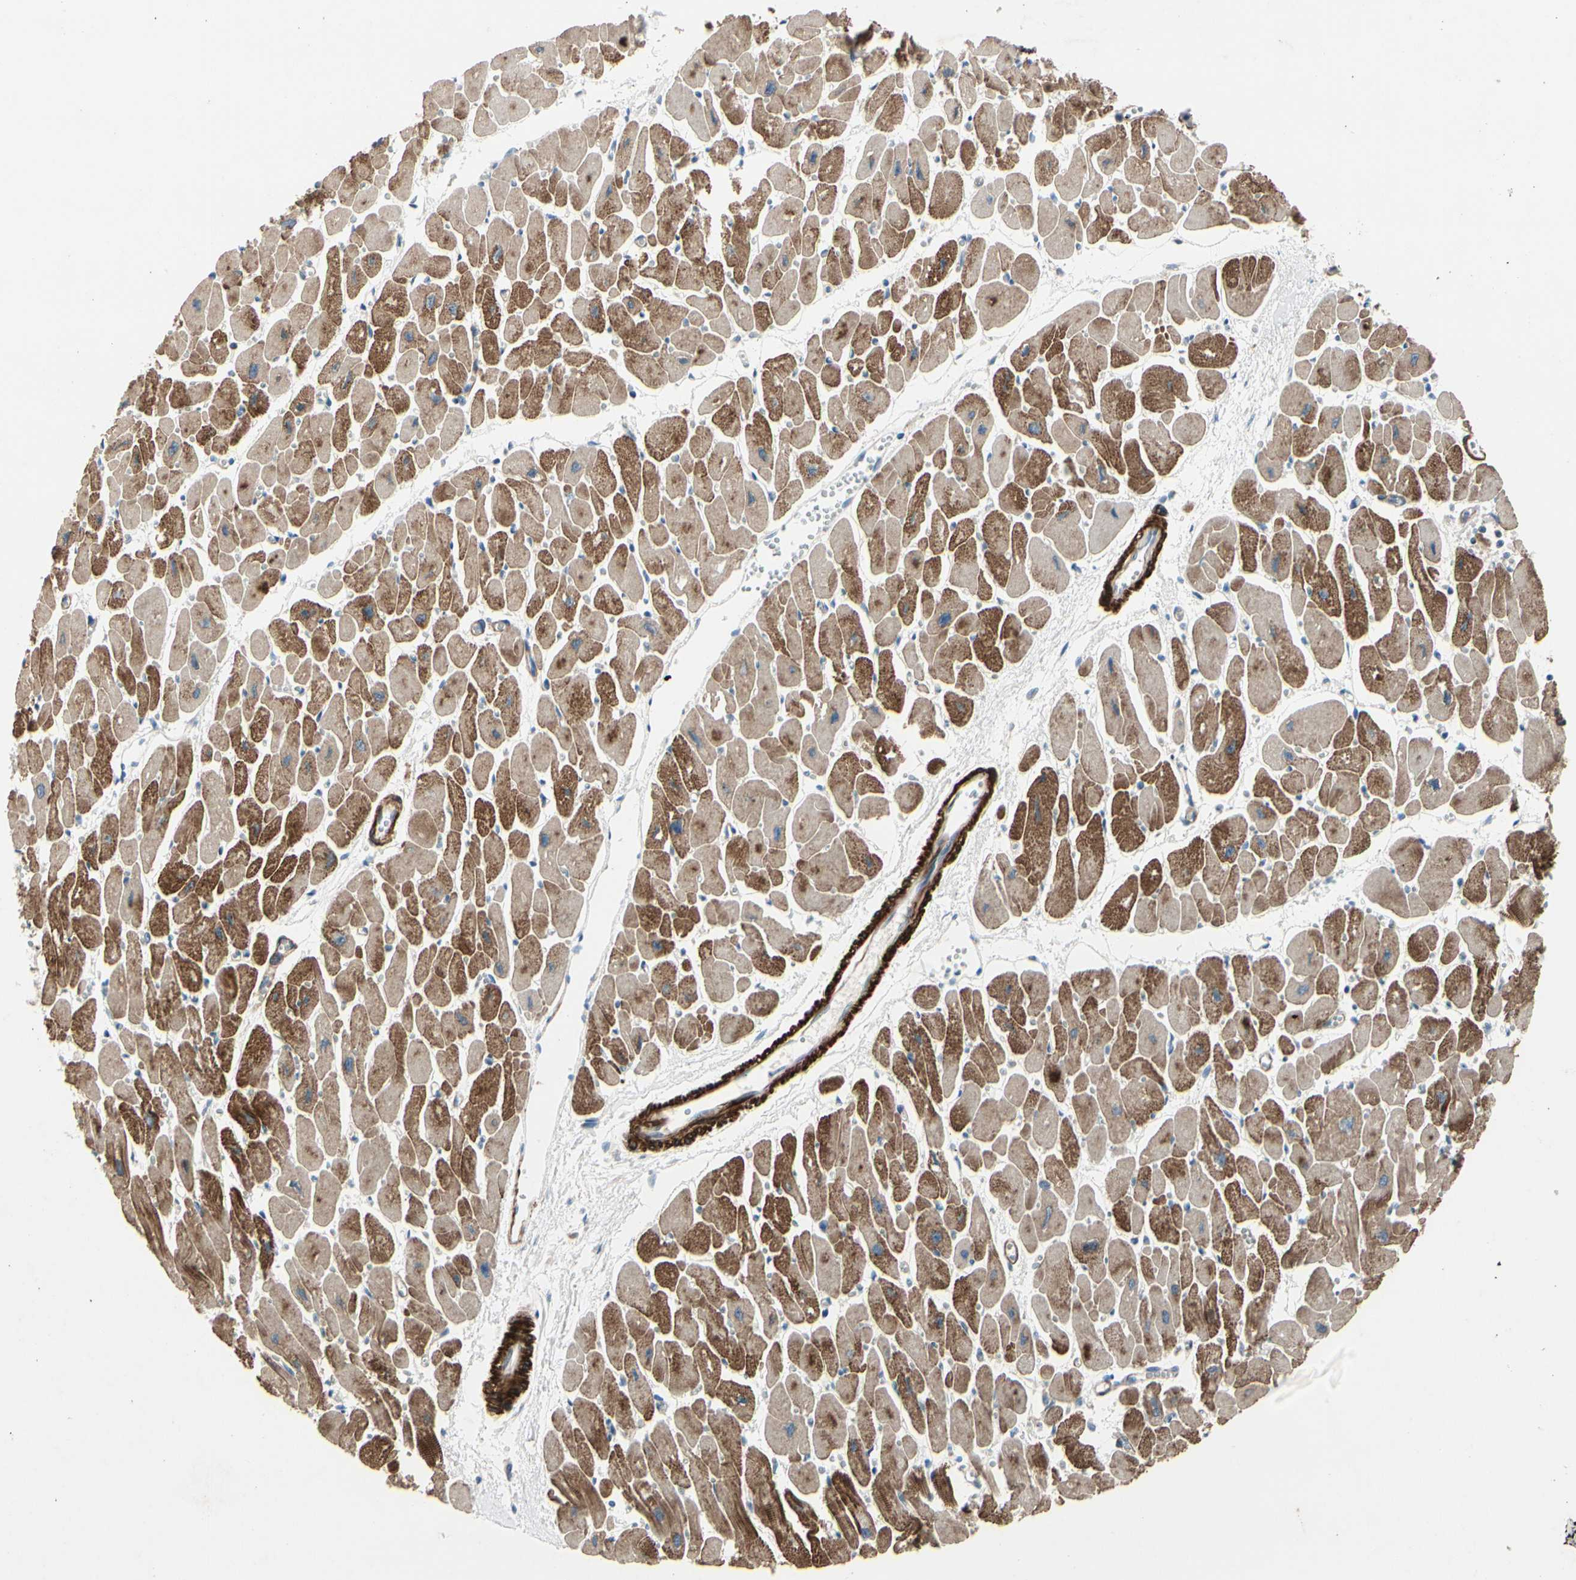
{"staining": {"intensity": "strong", "quantity": ">75%", "location": "cytoplasmic/membranous"}, "tissue": "heart muscle", "cell_type": "Cardiomyocytes", "image_type": "normal", "snomed": [{"axis": "morphology", "description": "Normal tissue, NOS"}, {"axis": "topography", "description": "Heart"}], "caption": "Protein analysis of normal heart muscle displays strong cytoplasmic/membranous staining in about >75% of cardiomyocytes. The staining is performed using DAB (3,3'-diaminobenzidine) brown chromogen to label protein expression. The nuclei are counter-stained blue using hematoxylin.", "gene": "TPM1", "patient": {"sex": "female", "age": 54}}